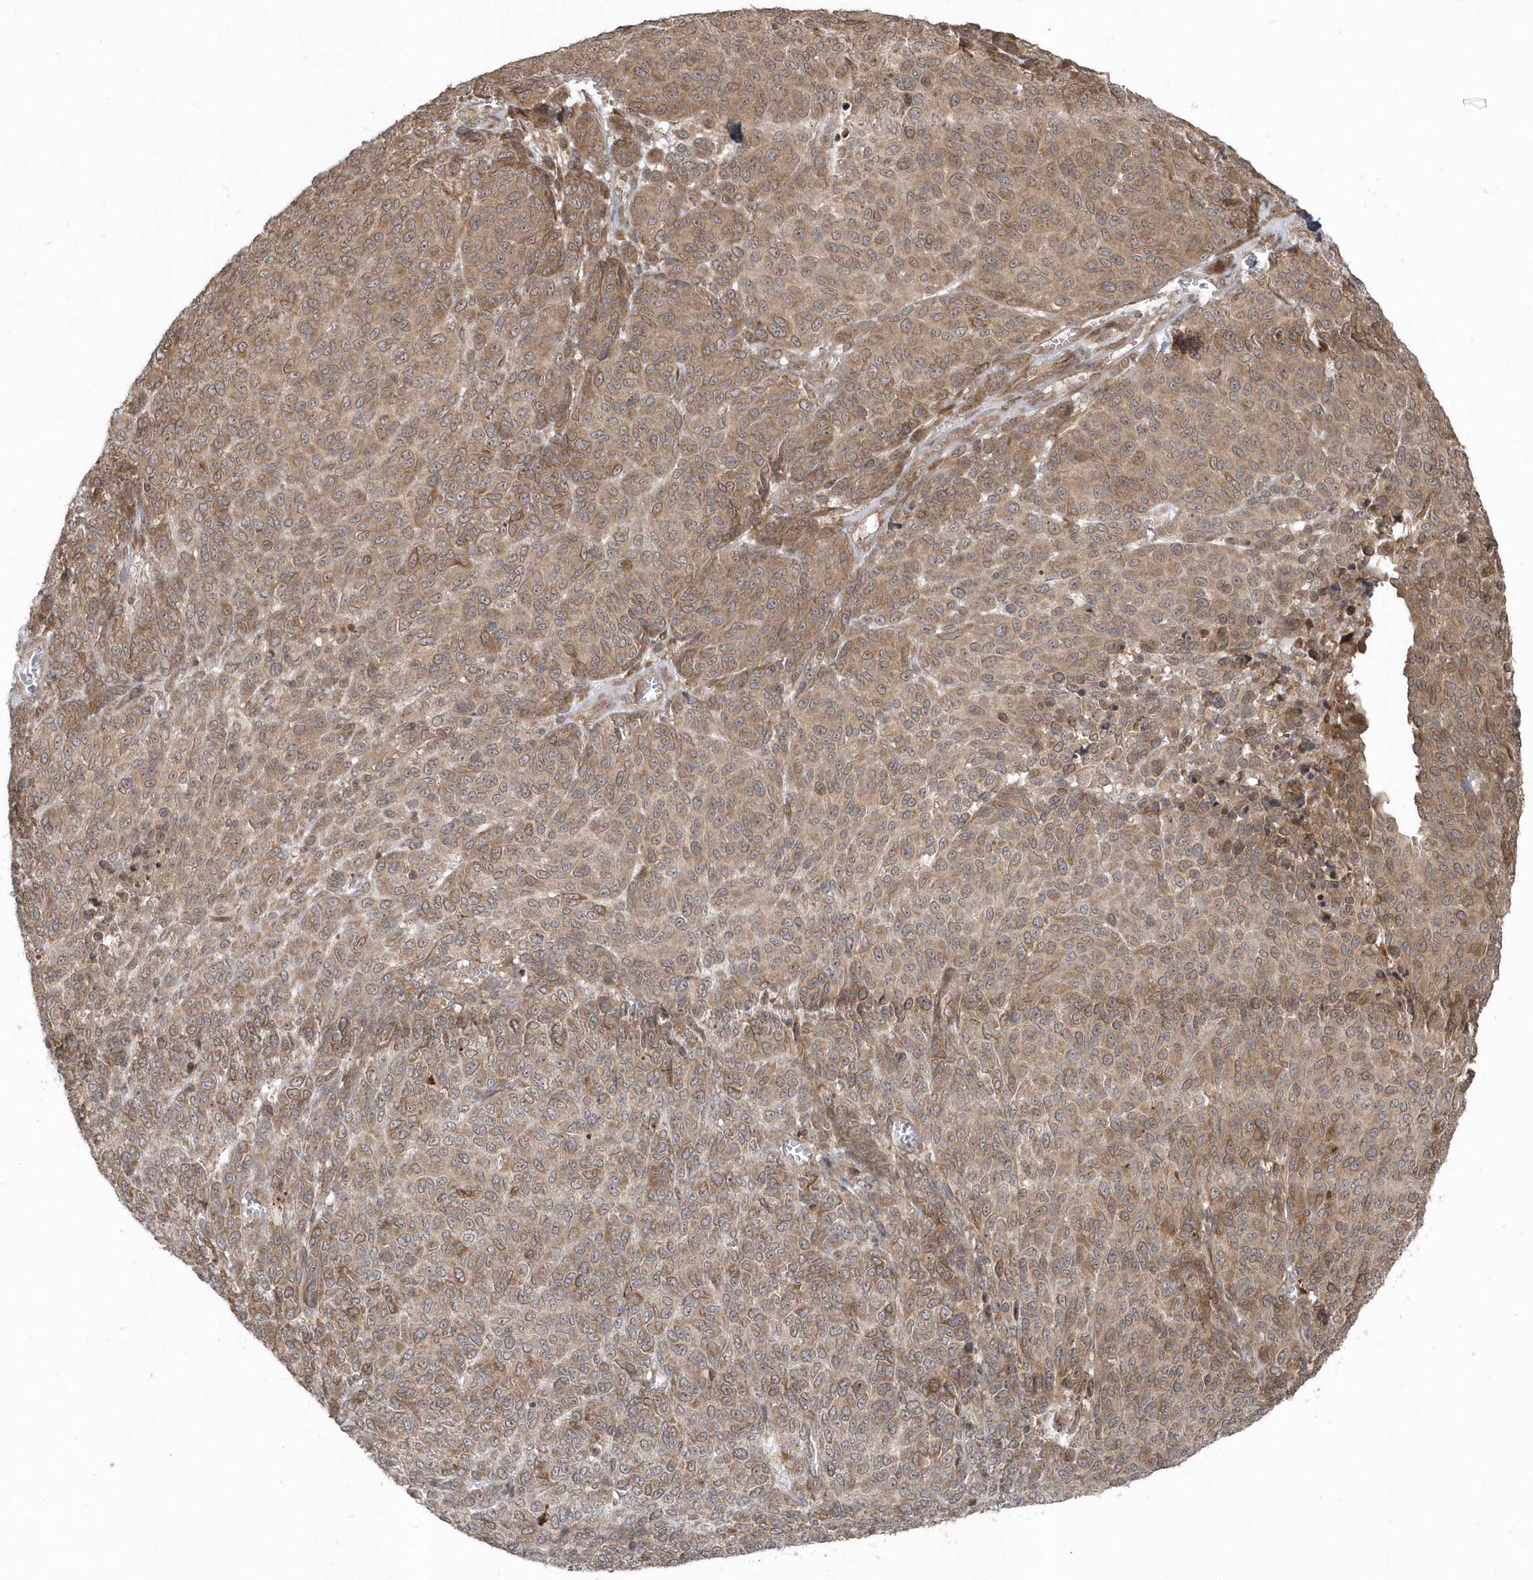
{"staining": {"intensity": "moderate", "quantity": ">75%", "location": "cytoplasmic/membranous"}, "tissue": "melanoma", "cell_type": "Tumor cells", "image_type": "cancer", "snomed": [{"axis": "morphology", "description": "Malignant melanoma, NOS"}, {"axis": "topography", "description": "Skin"}], "caption": "Protein staining shows moderate cytoplasmic/membranous expression in about >75% of tumor cells in malignant melanoma.", "gene": "HERPUD1", "patient": {"sex": "male", "age": 49}}